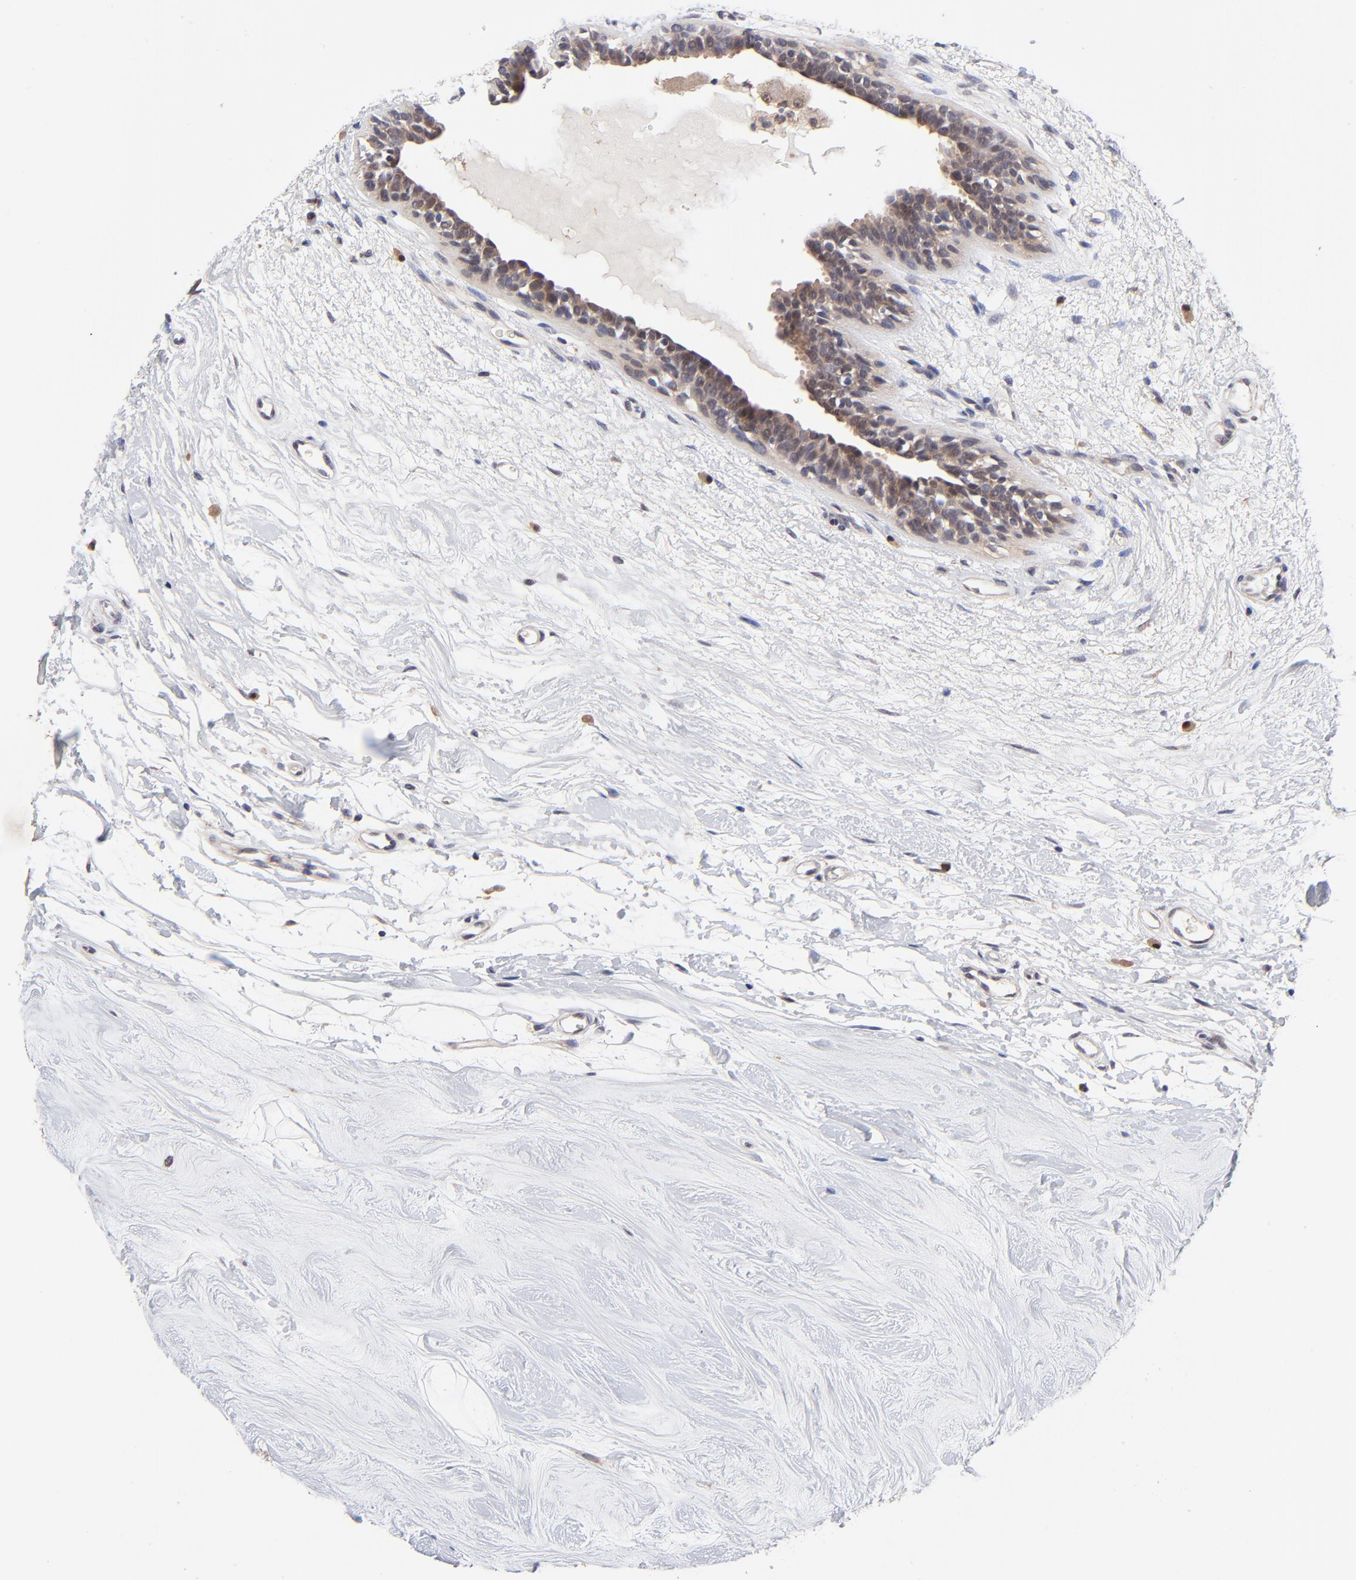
{"staining": {"intensity": "moderate", "quantity": ">75%", "location": "cytoplasmic/membranous"}, "tissue": "breast cancer", "cell_type": "Tumor cells", "image_type": "cancer", "snomed": [{"axis": "morphology", "description": "Duct carcinoma"}, {"axis": "topography", "description": "Breast"}], "caption": "A histopathology image of breast invasive ductal carcinoma stained for a protein demonstrates moderate cytoplasmic/membranous brown staining in tumor cells.", "gene": "FBXL12", "patient": {"sex": "female", "age": 40}}